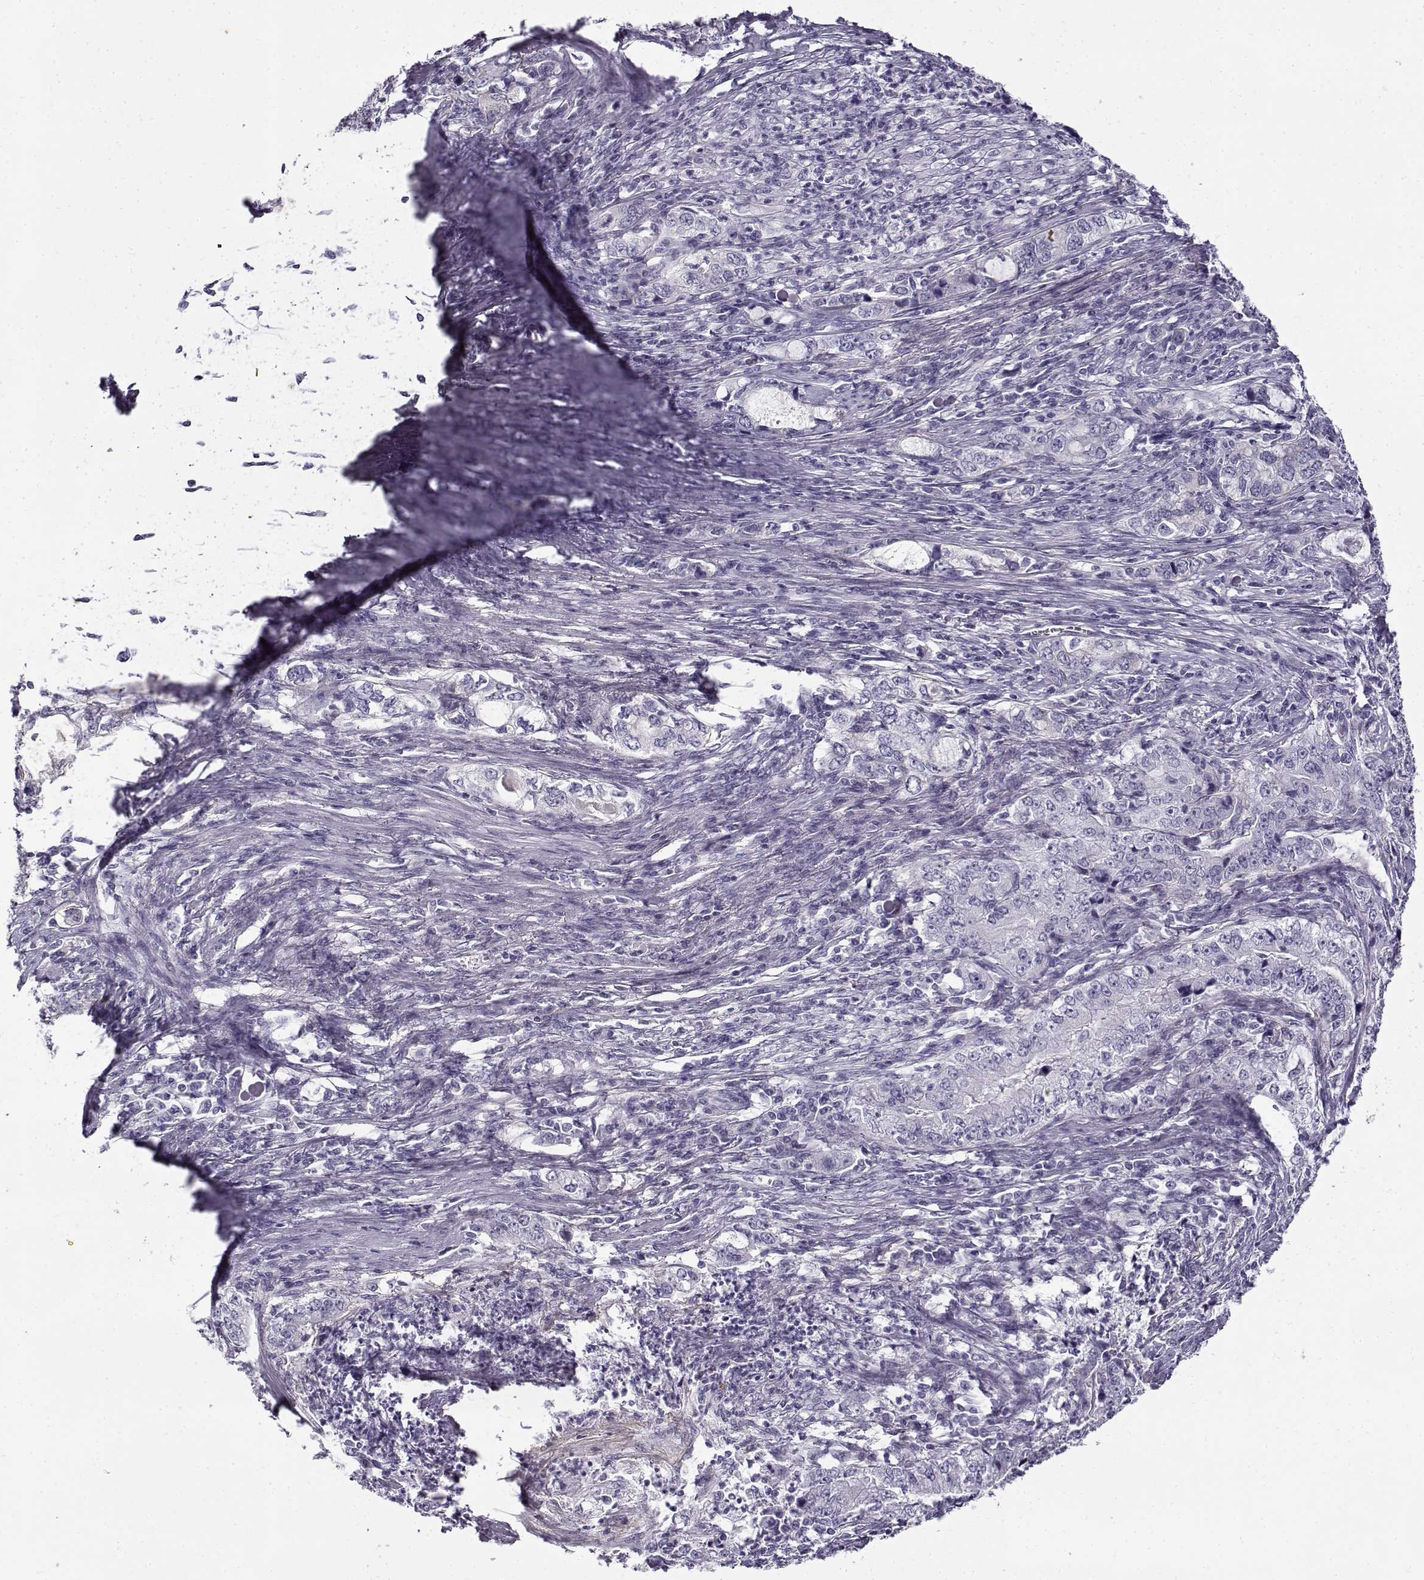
{"staining": {"intensity": "negative", "quantity": "none", "location": "none"}, "tissue": "stomach cancer", "cell_type": "Tumor cells", "image_type": "cancer", "snomed": [{"axis": "morphology", "description": "Adenocarcinoma, NOS"}, {"axis": "topography", "description": "Stomach, lower"}], "caption": "Stomach adenocarcinoma stained for a protein using immunohistochemistry (IHC) reveals no expression tumor cells.", "gene": "GTSF1L", "patient": {"sex": "female", "age": 72}}